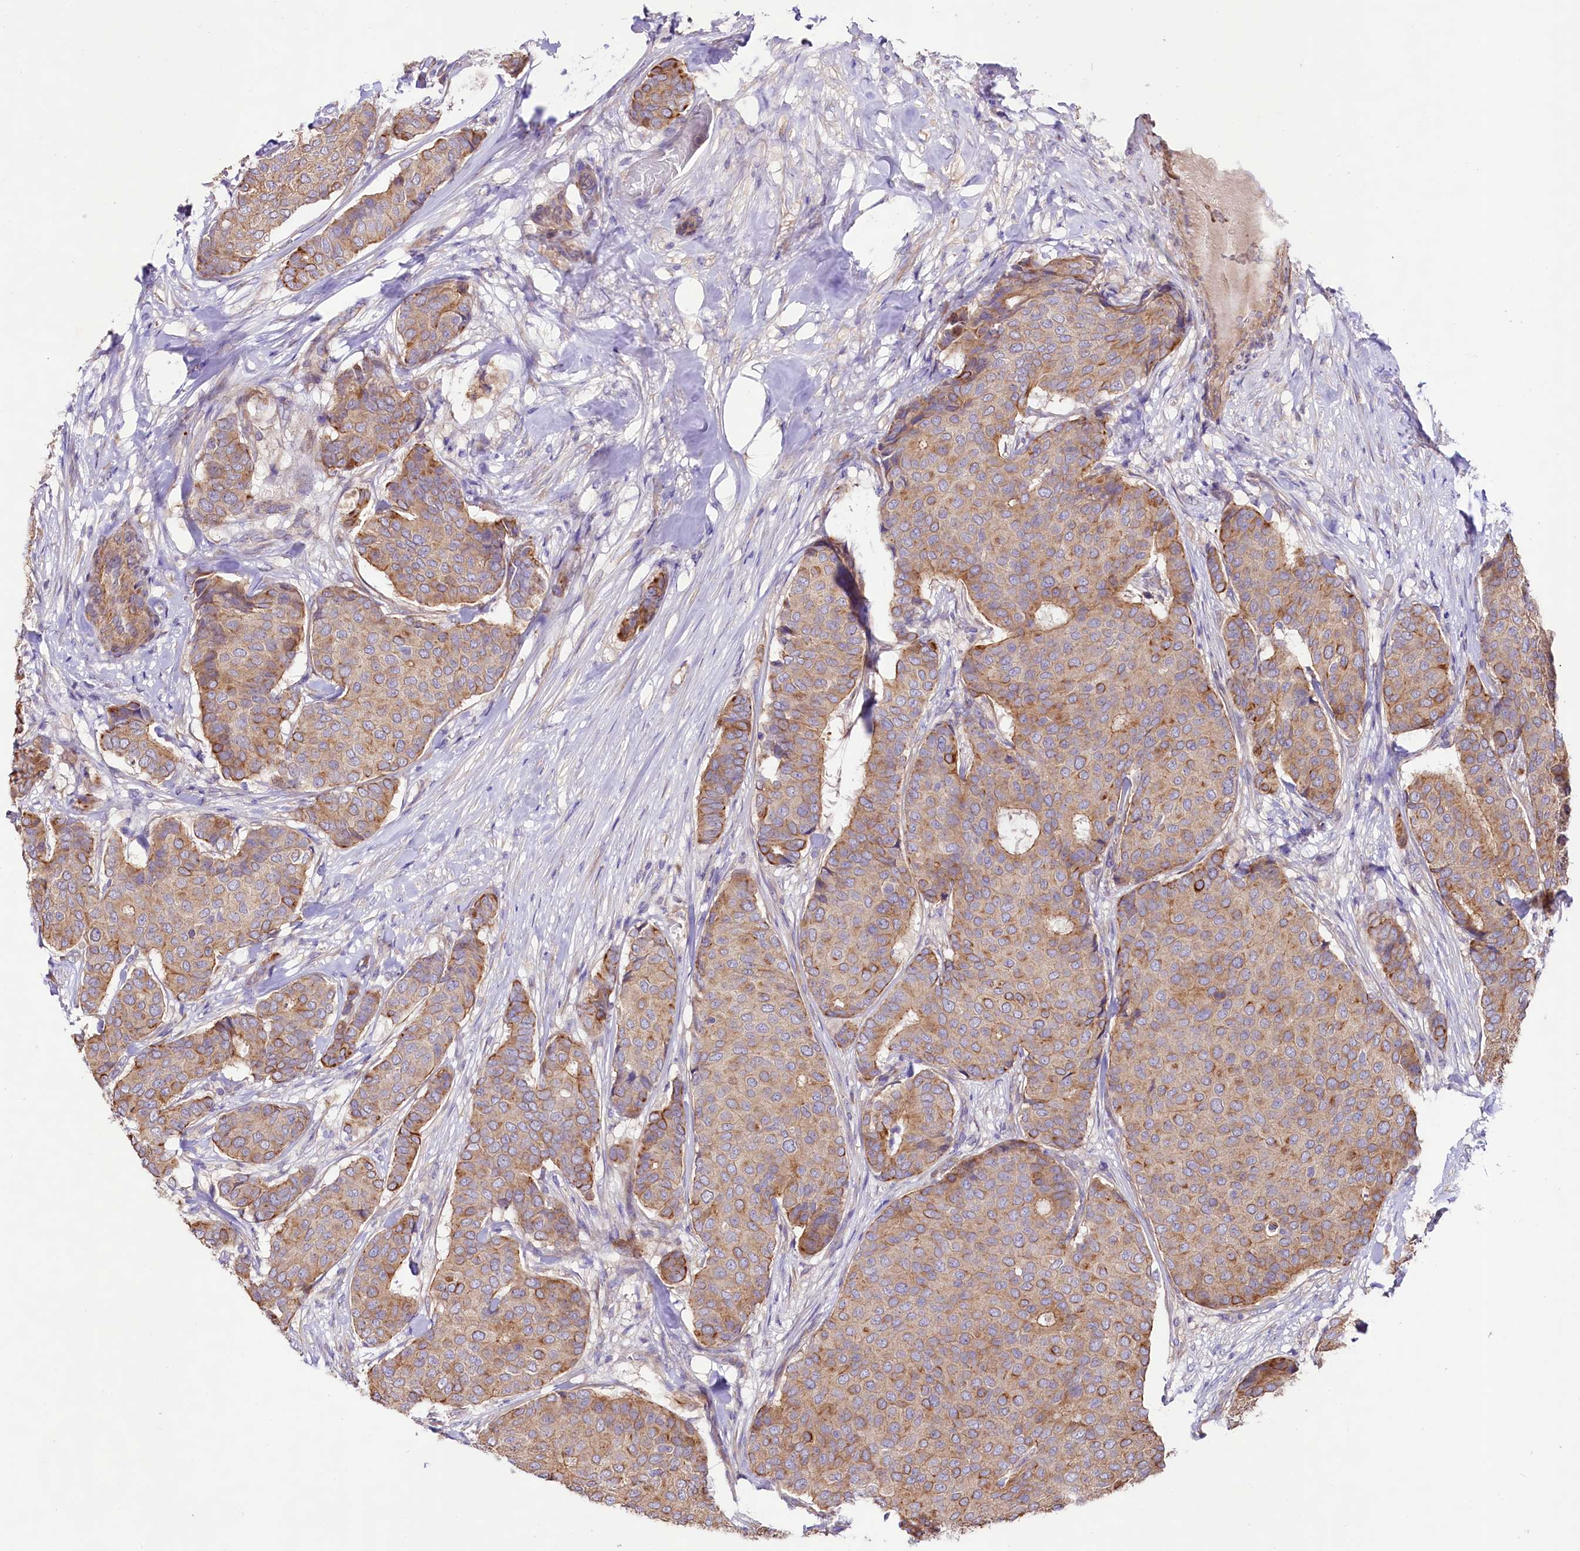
{"staining": {"intensity": "moderate", "quantity": ">75%", "location": "cytoplasmic/membranous"}, "tissue": "breast cancer", "cell_type": "Tumor cells", "image_type": "cancer", "snomed": [{"axis": "morphology", "description": "Duct carcinoma"}, {"axis": "topography", "description": "Breast"}], "caption": "Immunohistochemical staining of breast cancer (invasive ductal carcinoma) exhibits medium levels of moderate cytoplasmic/membranous staining in approximately >75% of tumor cells. The protein of interest is shown in brown color, while the nuclei are stained blue.", "gene": "VPS11", "patient": {"sex": "female", "age": 75}}